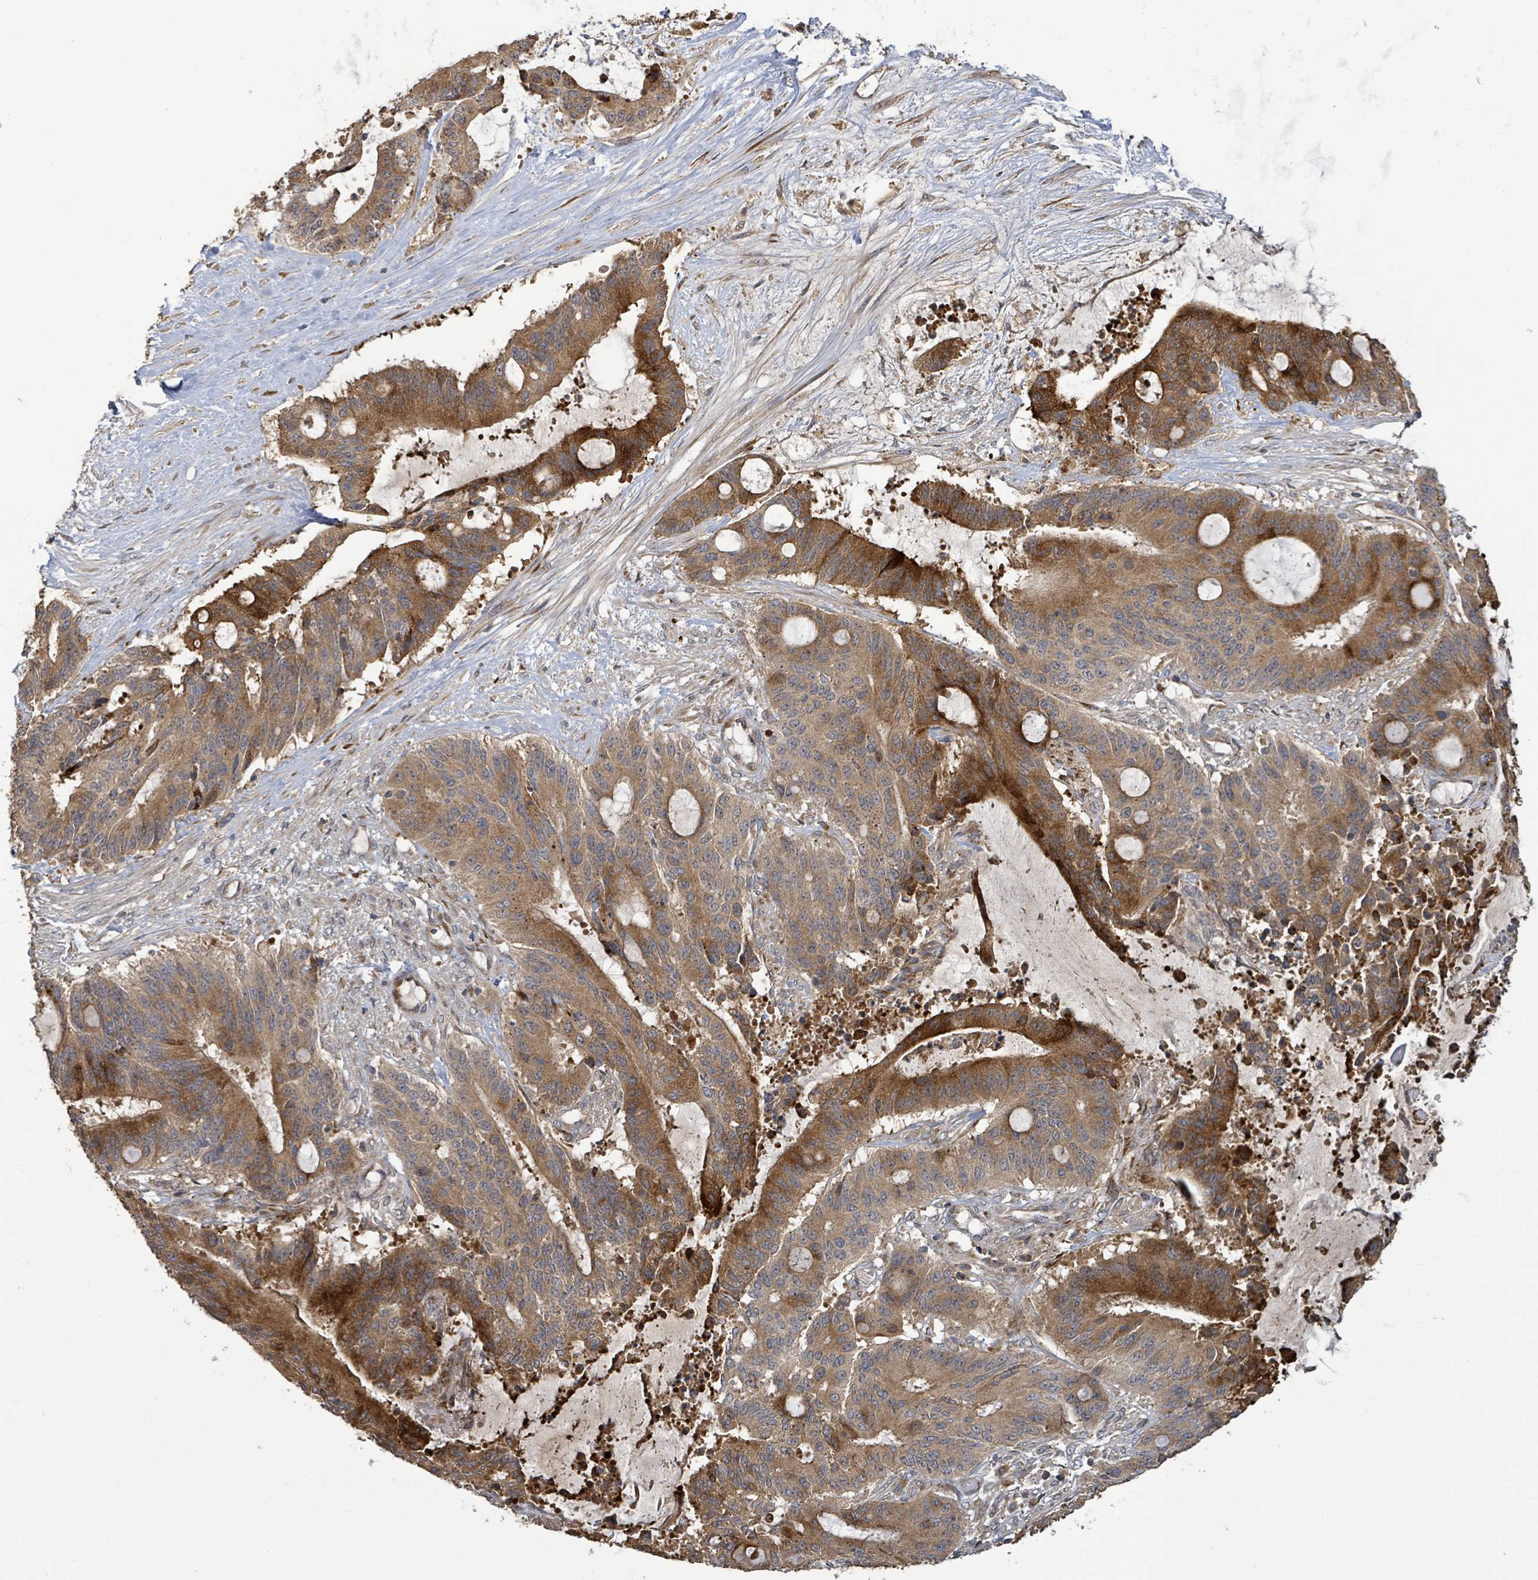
{"staining": {"intensity": "strong", "quantity": ">75%", "location": "cytoplasmic/membranous"}, "tissue": "liver cancer", "cell_type": "Tumor cells", "image_type": "cancer", "snomed": [{"axis": "morphology", "description": "Normal tissue, NOS"}, {"axis": "morphology", "description": "Cholangiocarcinoma"}, {"axis": "topography", "description": "Liver"}, {"axis": "topography", "description": "Peripheral nerve tissue"}], "caption": "Tumor cells show high levels of strong cytoplasmic/membranous expression in approximately >75% of cells in liver cancer (cholangiocarcinoma). (Stains: DAB in brown, nuclei in blue, Microscopy: brightfield microscopy at high magnification).", "gene": "STARD4", "patient": {"sex": "female", "age": 73}}